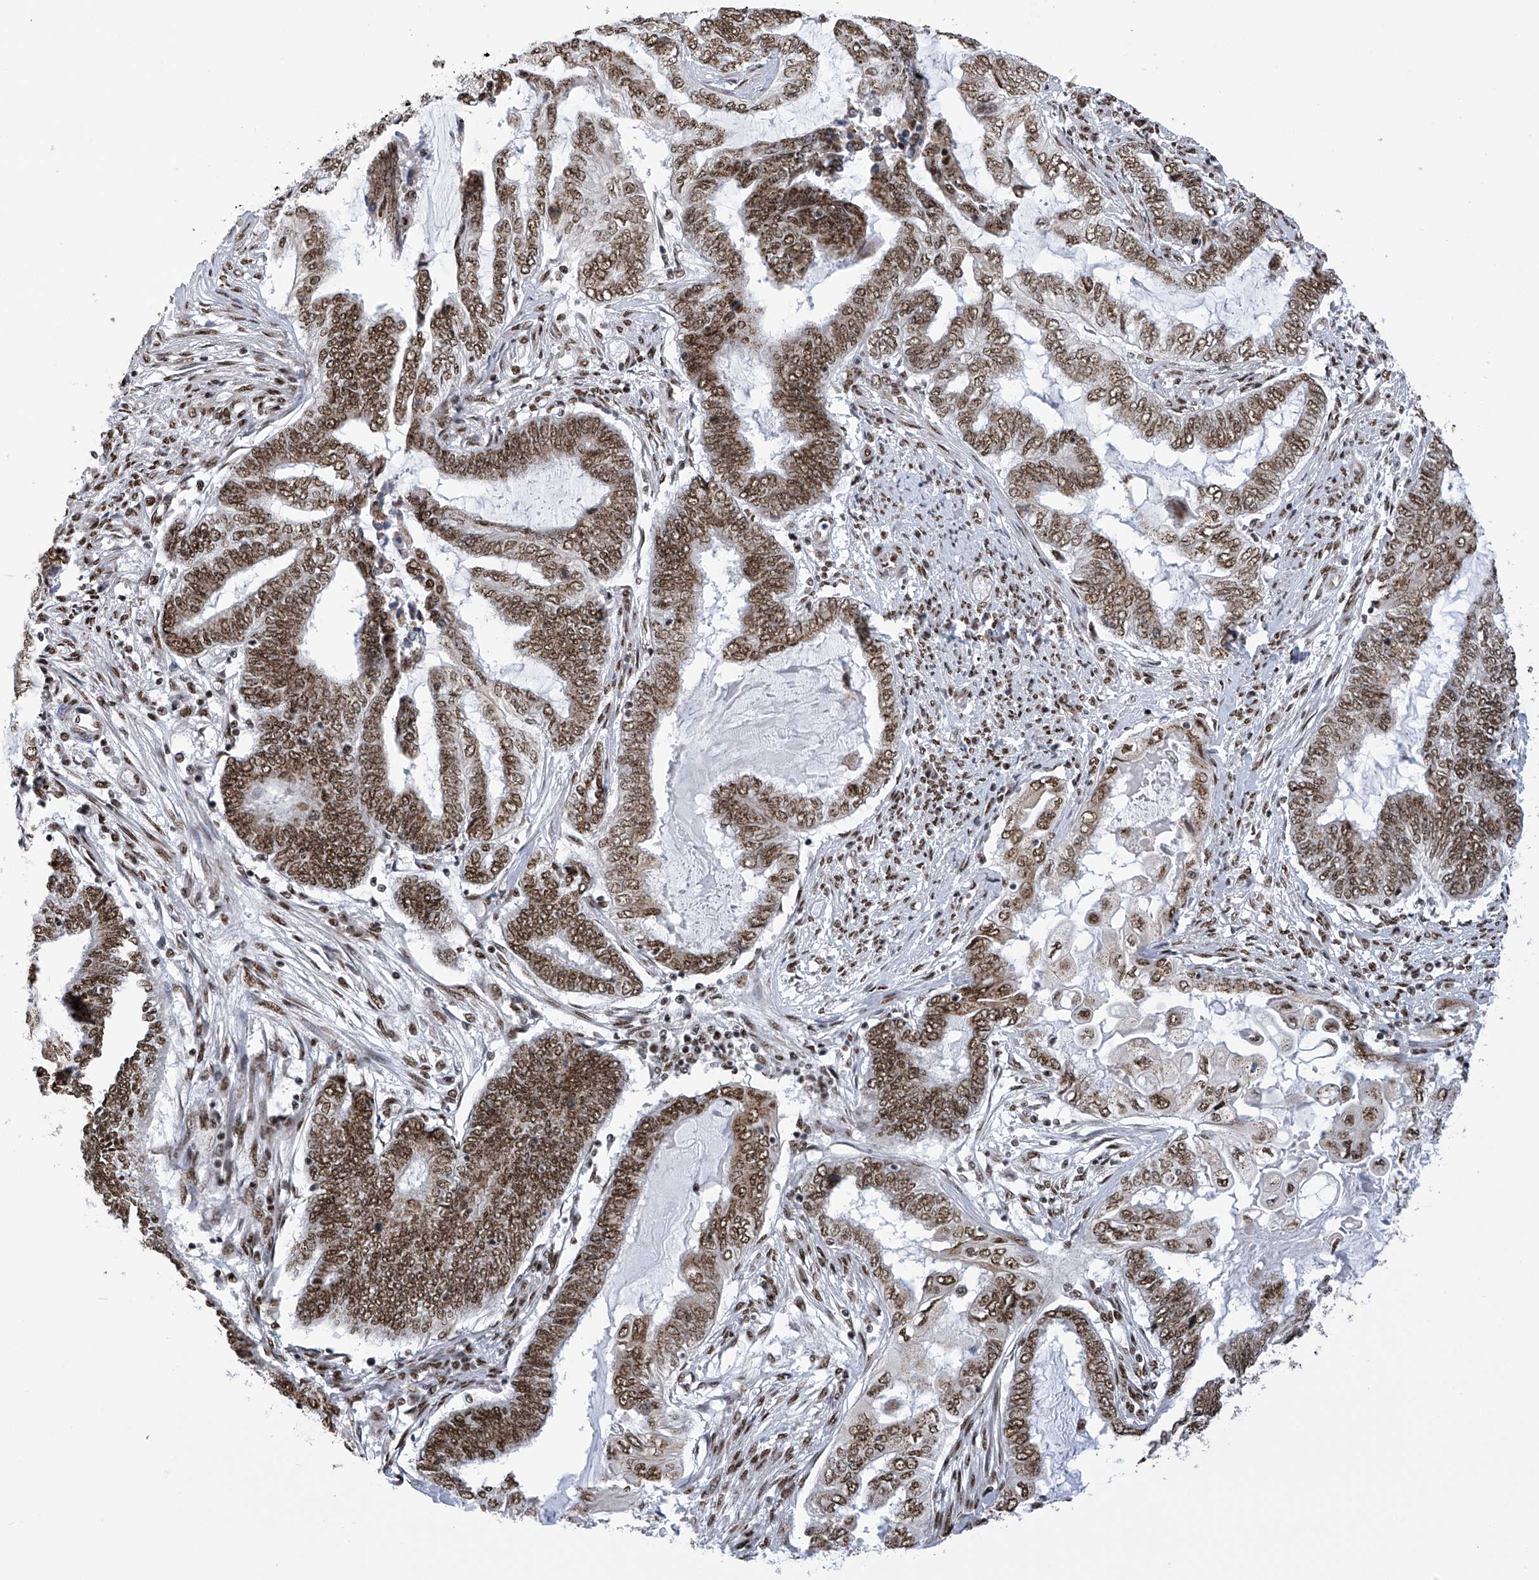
{"staining": {"intensity": "moderate", "quantity": ">75%", "location": "nuclear"}, "tissue": "endometrial cancer", "cell_type": "Tumor cells", "image_type": "cancer", "snomed": [{"axis": "morphology", "description": "Adenocarcinoma, NOS"}, {"axis": "topography", "description": "Uterus"}, {"axis": "topography", "description": "Endometrium"}], "caption": "Endometrial cancer (adenocarcinoma) tissue reveals moderate nuclear expression in approximately >75% of tumor cells", "gene": "APLF", "patient": {"sex": "female", "age": 70}}